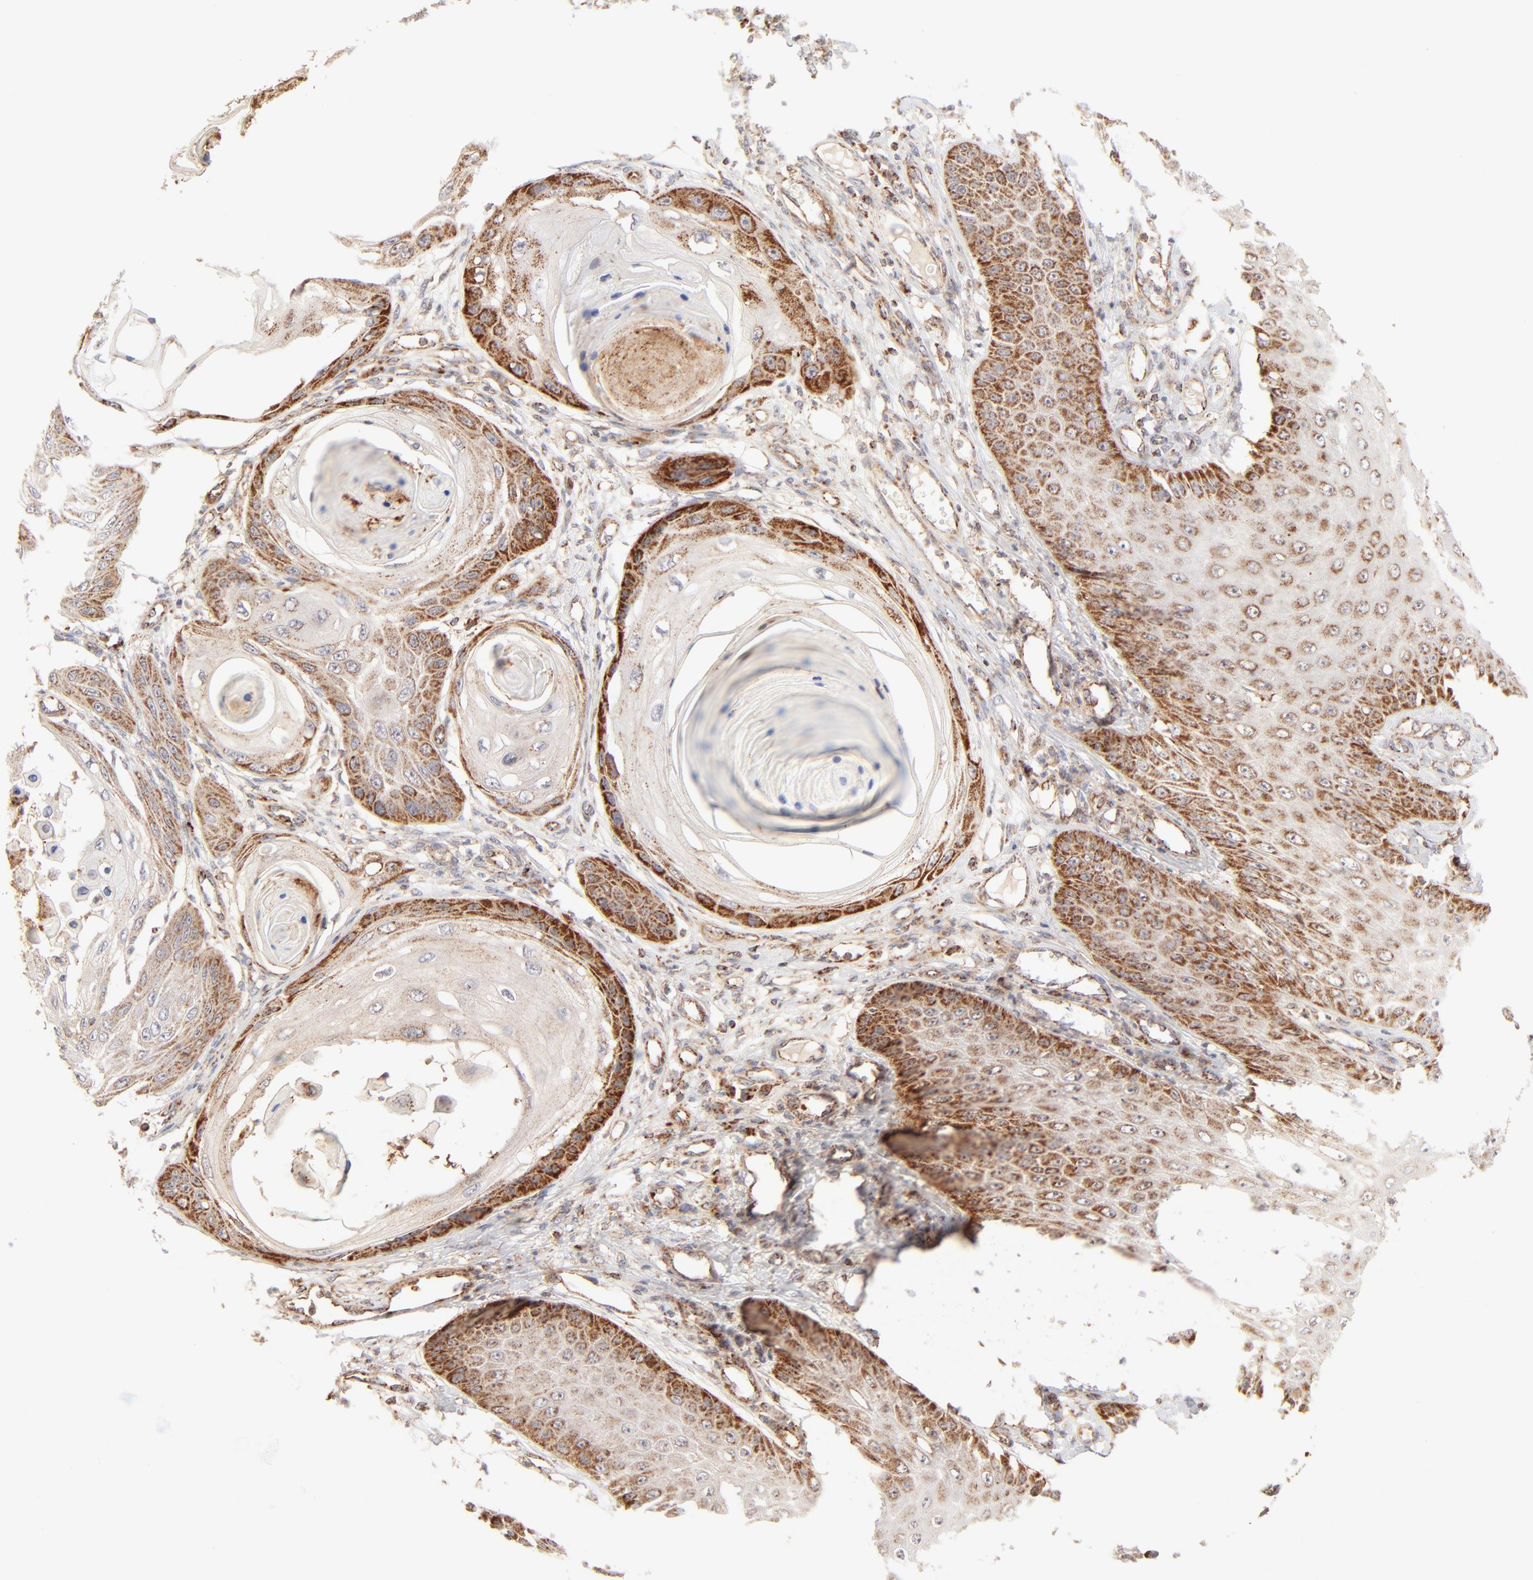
{"staining": {"intensity": "moderate", "quantity": ">75%", "location": "cytoplasmic/membranous"}, "tissue": "skin cancer", "cell_type": "Tumor cells", "image_type": "cancer", "snomed": [{"axis": "morphology", "description": "Squamous cell carcinoma, NOS"}, {"axis": "topography", "description": "Skin"}], "caption": "Tumor cells demonstrate medium levels of moderate cytoplasmic/membranous staining in about >75% of cells in skin squamous cell carcinoma.", "gene": "CSPG4", "patient": {"sex": "female", "age": 40}}